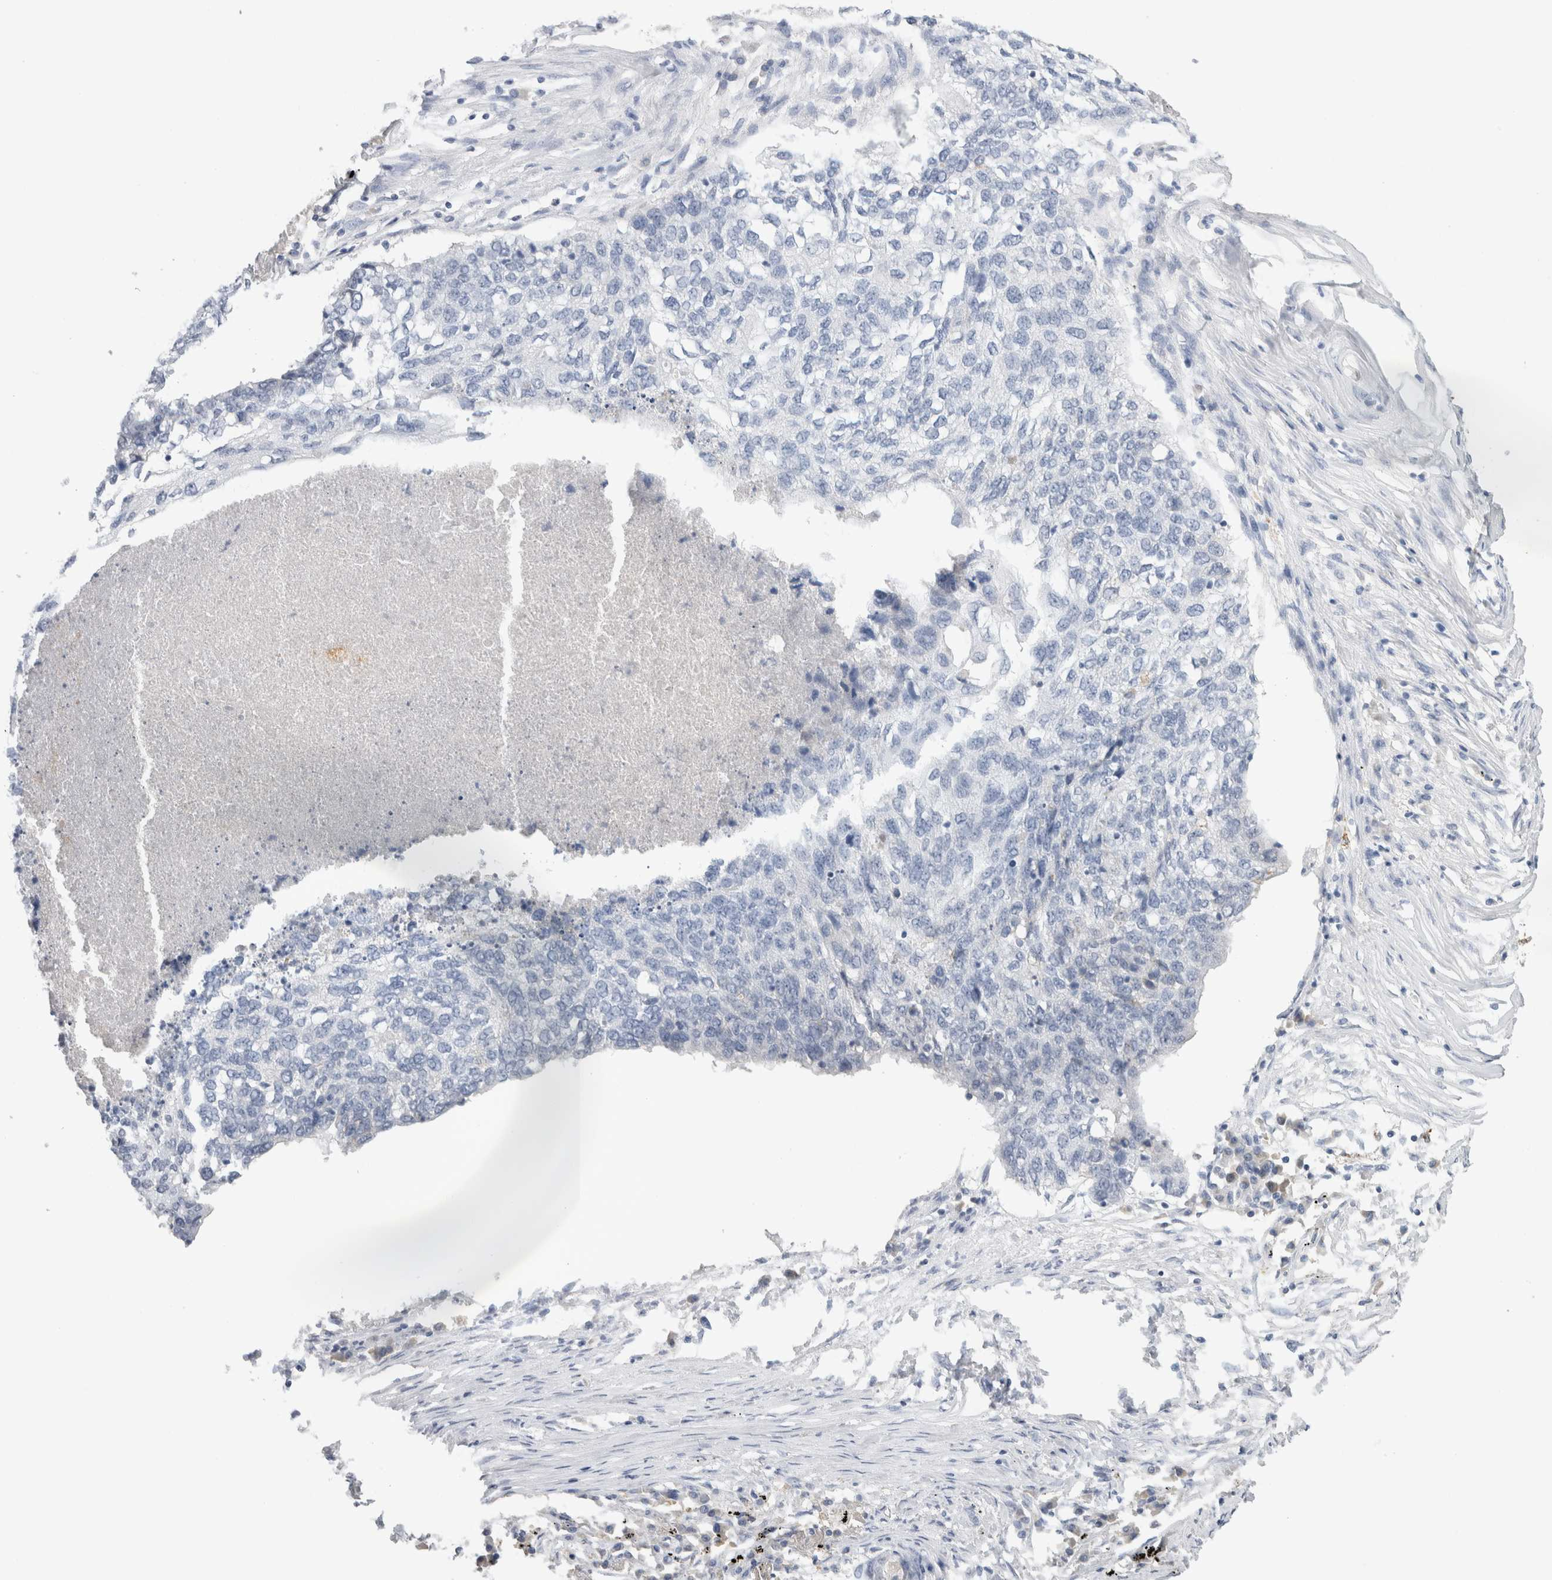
{"staining": {"intensity": "negative", "quantity": "none", "location": "none"}, "tissue": "lung cancer", "cell_type": "Tumor cells", "image_type": "cancer", "snomed": [{"axis": "morphology", "description": "Squamous cell carcinoma, NOS"}, {"axis": "topography", "description": "Lung"}], "caption": "Immunohistochemical staining of human lung squamous cell carcinoma displays no significant positivity in tumor cells.", "gene": "LAMP3", "patient": {"sex": "female", "age": 63}}